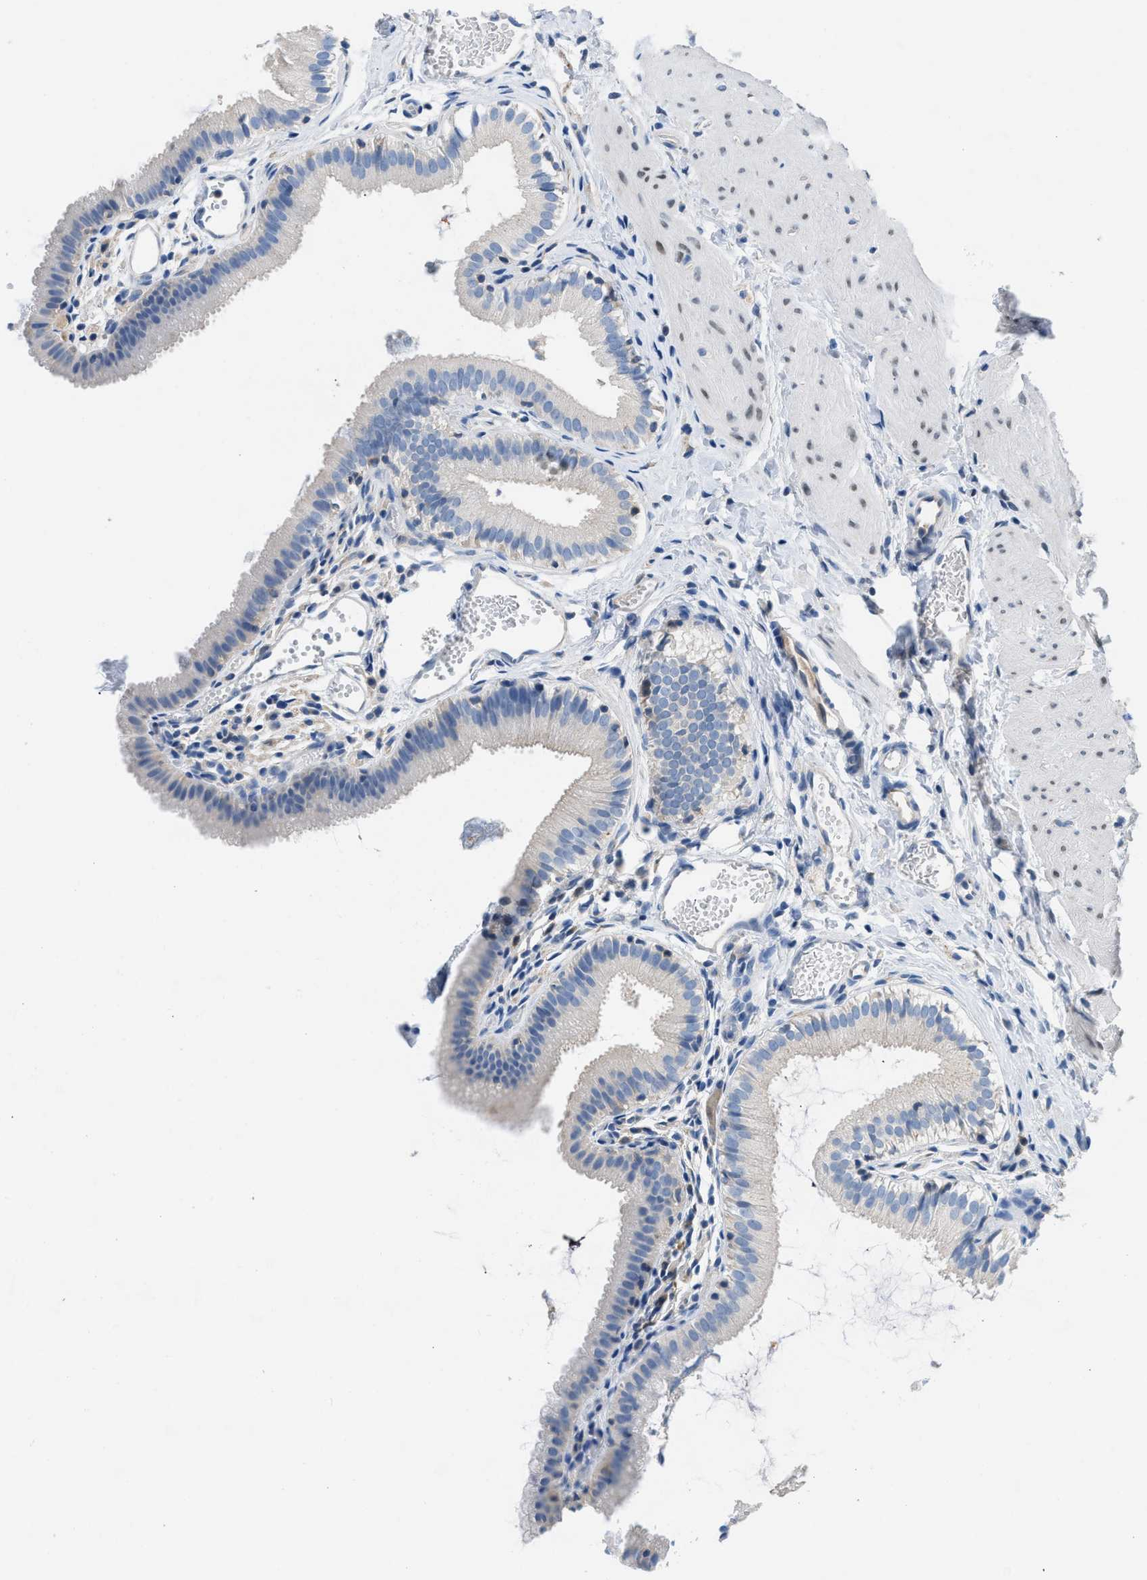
{"staining": {"intensity": "negative", "quantity": "none", "location": "none"}, "tissue": "gallbladder", "cell_type": "Glandular cells", "image_type": "normal", "snomed": [{"axis": "morphology", "description": "Normal tissue, NOS"}, {"axis": "topography", "description": "Gallbladder"}], "caption": "Micrograph shows no protein expression in glandular cells of benign gallbladder. (Immunohistochemistry, brightfield microscopy, high magnification).", "gene": "BNC2", "patient": {"sex": "female", "age": 26}}